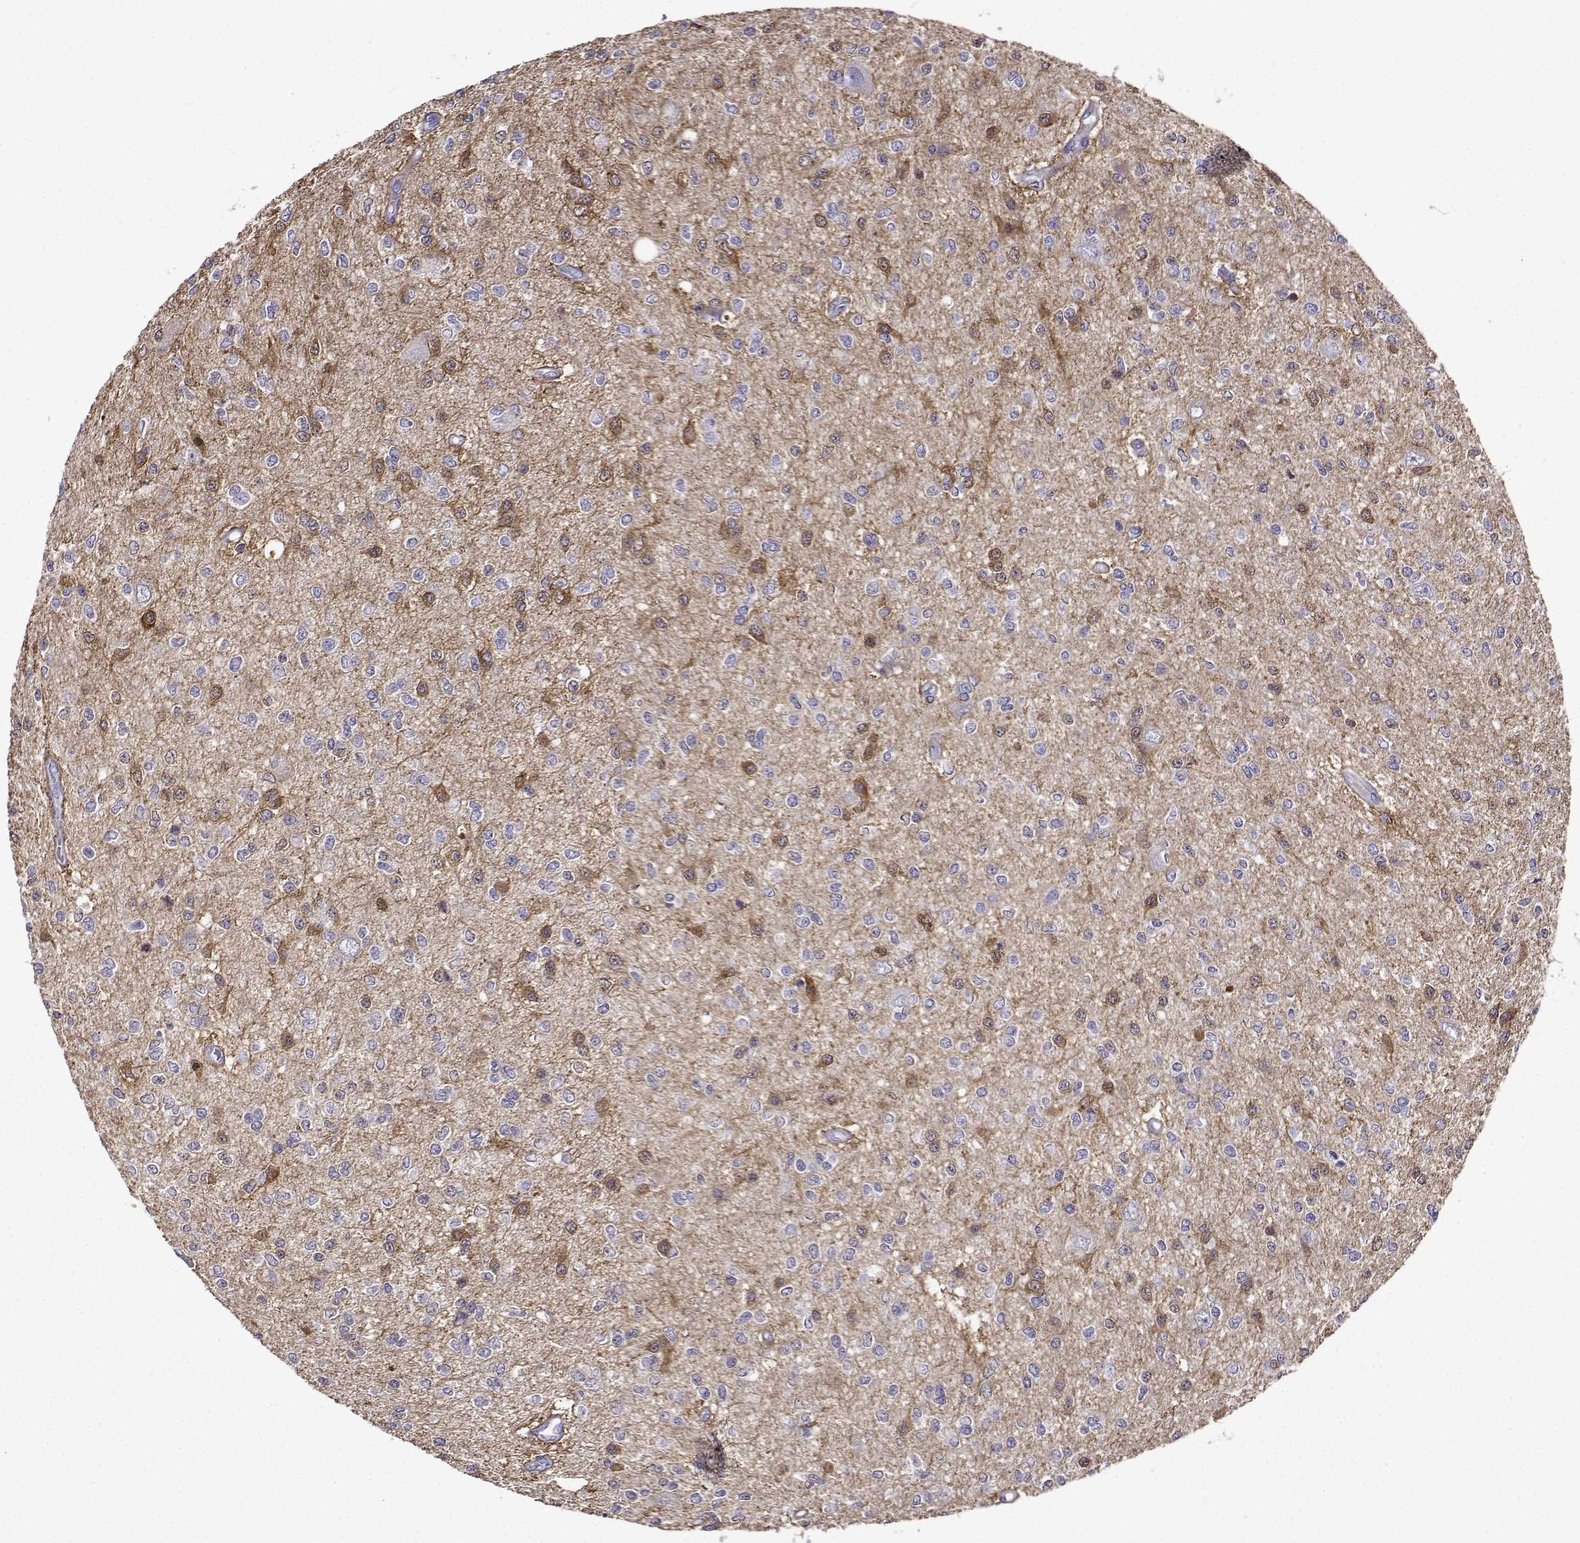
{"staining": {"intensity": "negative", "quantity": "none", "location": "none"}, "tissue": "glioma", "cell_type": "Tumor cells", "image_type": "cancer", "snomed": [{"axis": "morphology", "description": "Glioma, malignant, Low grade"}, {"axis": "topography", "description": "Brain"}], "caption": "Malignant low-grade glioma was stained to show a protein in brown. There is no significant expression in tumor cells. (DAB IHC with hematoxylin counter stain).", "gene": "LINGO1", "patient": {"sex": "male", "age": 67}}